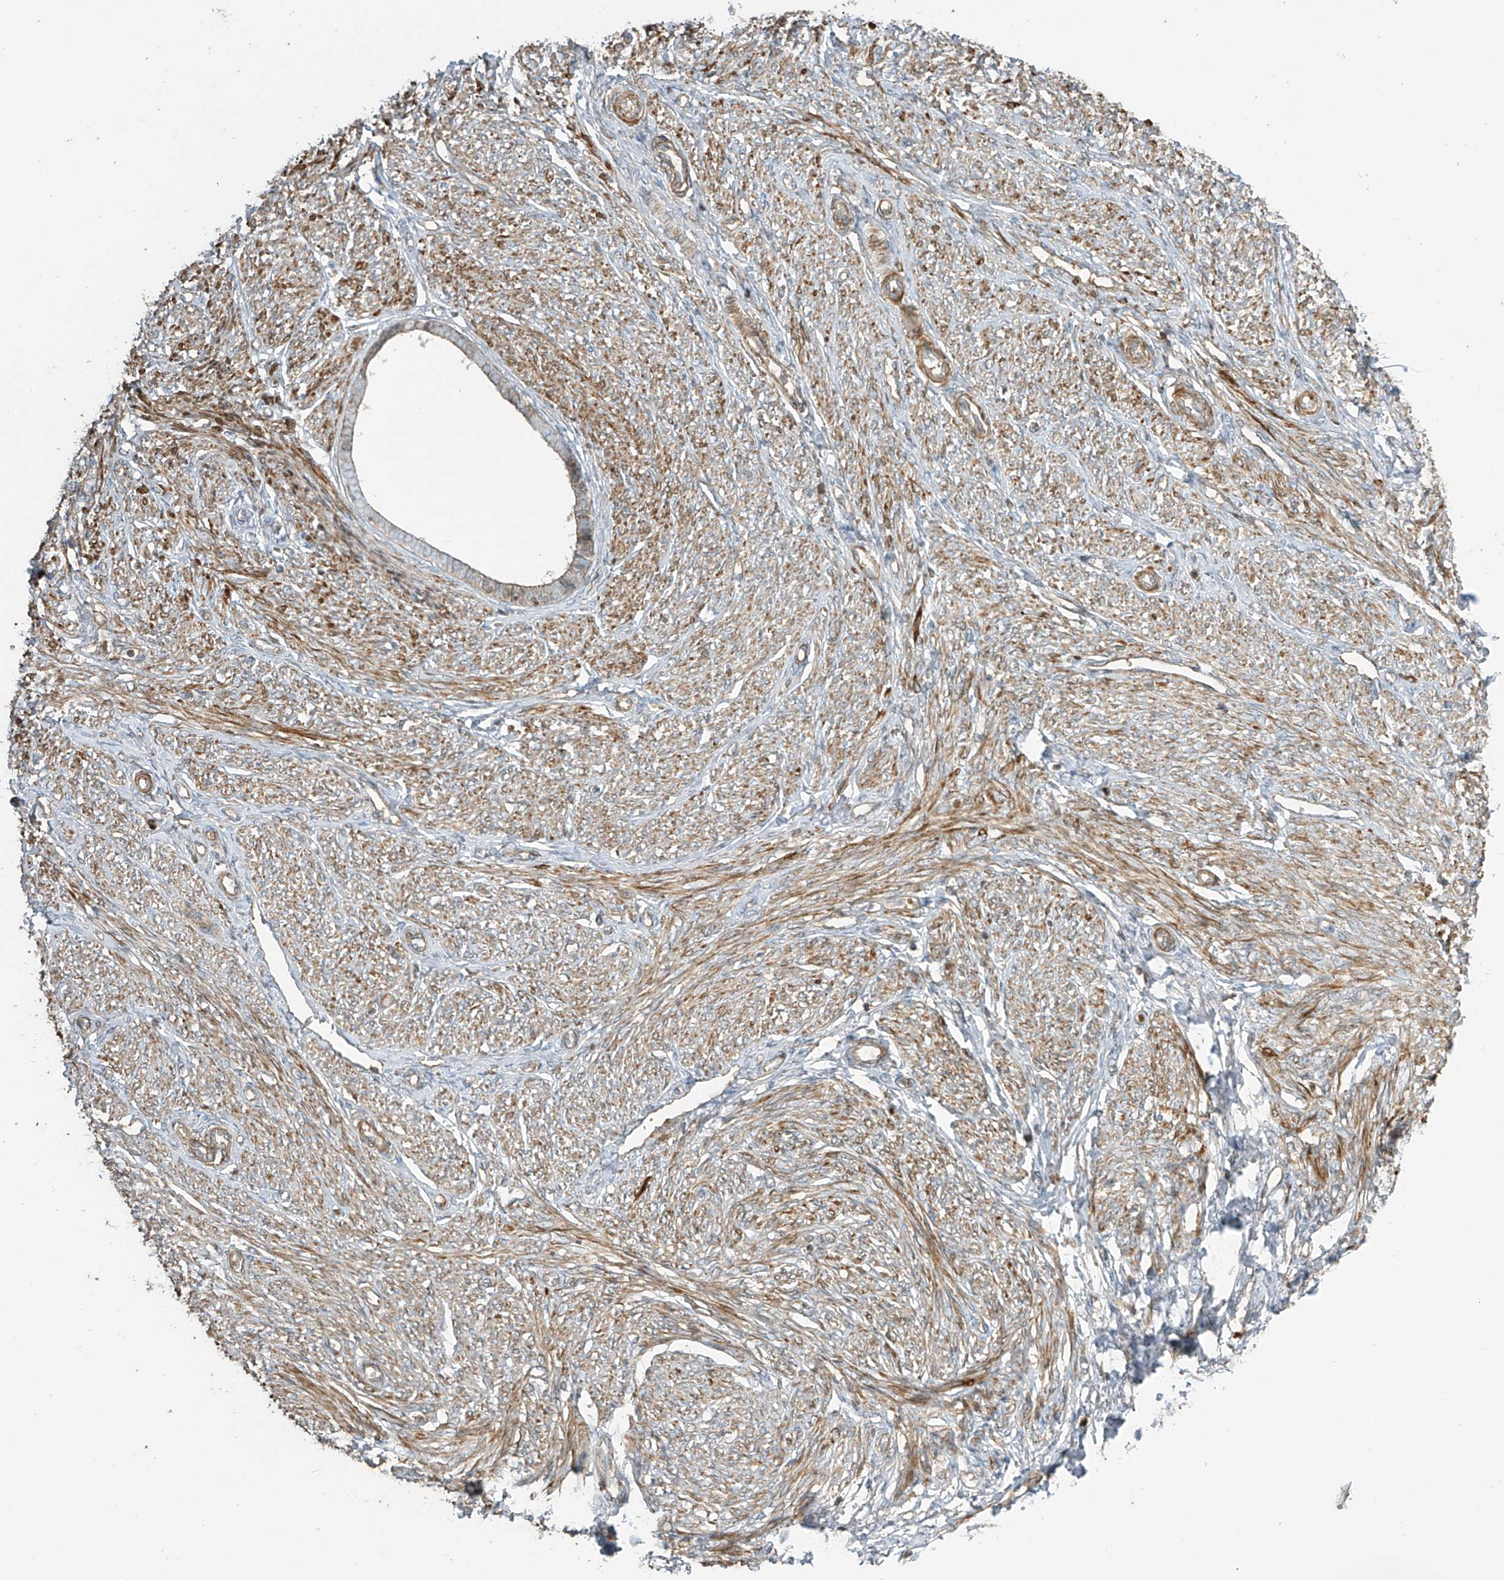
{"staining": {"intensity": "weak", "quantity": "25%-75%", "location": "cytoplasmic/membranous"}, "tissue": "endometrium", "cell_type": "Cells in endometrial stroma", "image_type": "normal", "snomed": [{"axis": "morphology", "description": "Normal tissue, NOS"}, {"axis": "topography", "description": "Endometrium"}], "caption": "Protein analysis of benign endometrium shows weak cytoplasmic/membranous expression in approximately 25%-75% of cells in endometrial stroma.", "gene": "ENTR1", "patient": {"sex": "female", "age": 72}}